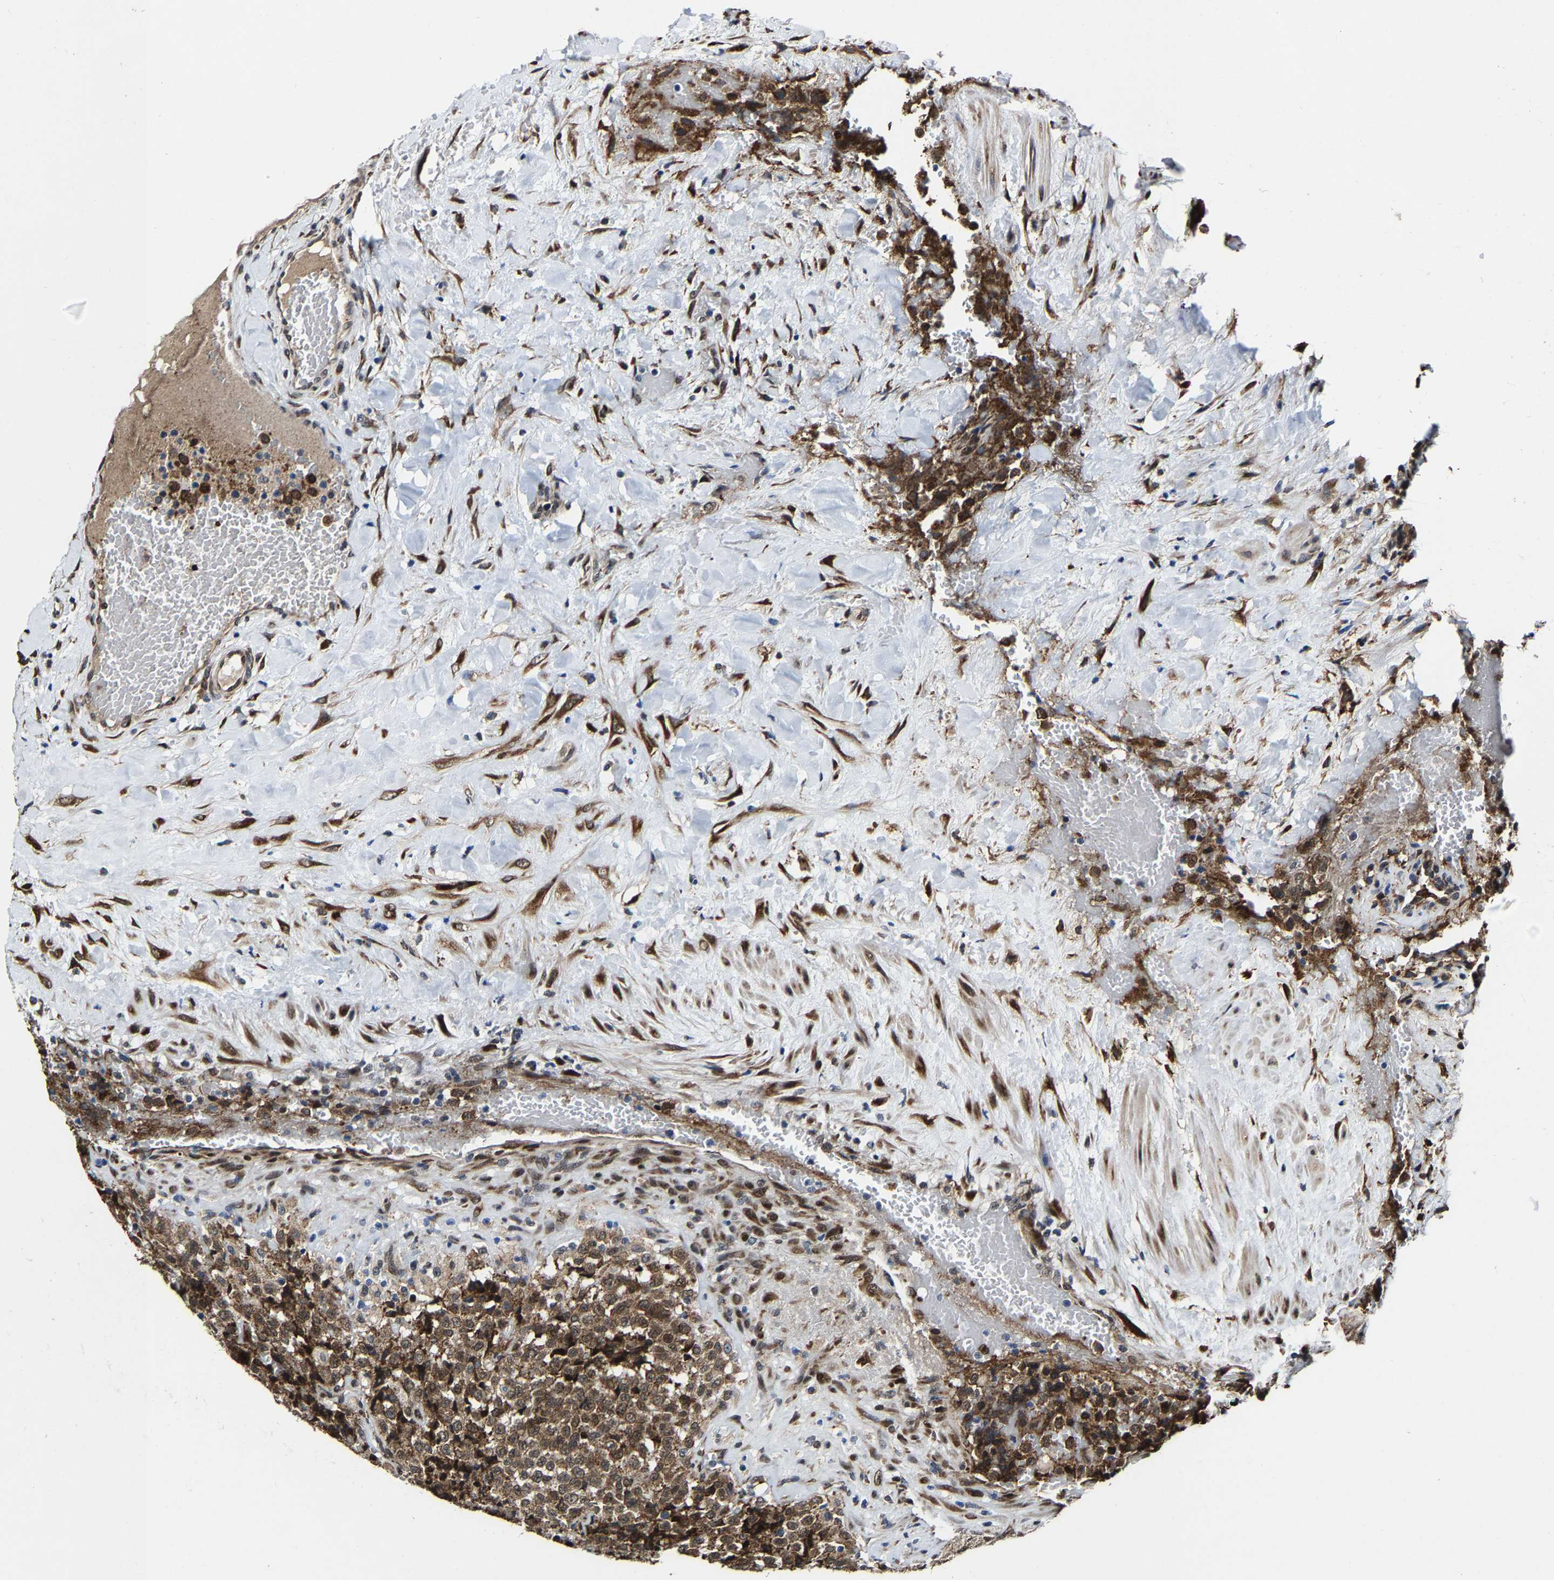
{"staining": {"intensity": "strong", "quantity": ">75%", "location": "cytoplasmic/membranous,nuclear"}, "tissue": "testis cancer", "cell_type": "Tumor cells", "image_type": "cancer", "snomed": [{"axis": "morphology", "description": "Seminoma, NOS"}, {"axis": "topography", "description": "Testis"}], "caption": "IHC staining of testis cancer, which shows high levels of strong cytoplasmic/membranous and nuclear staining in about >75% of tumor cells indicating strong cytoplasmic/membranous and nuclear protein staining. The staining was performed using DAB (3,3'-diaminobenzidine) (brown) for protein detection and nuclei were counterstained in hematoxylin (blue).", "gene": "METTL1", "patient": {"sex": "male", "age": 59}}